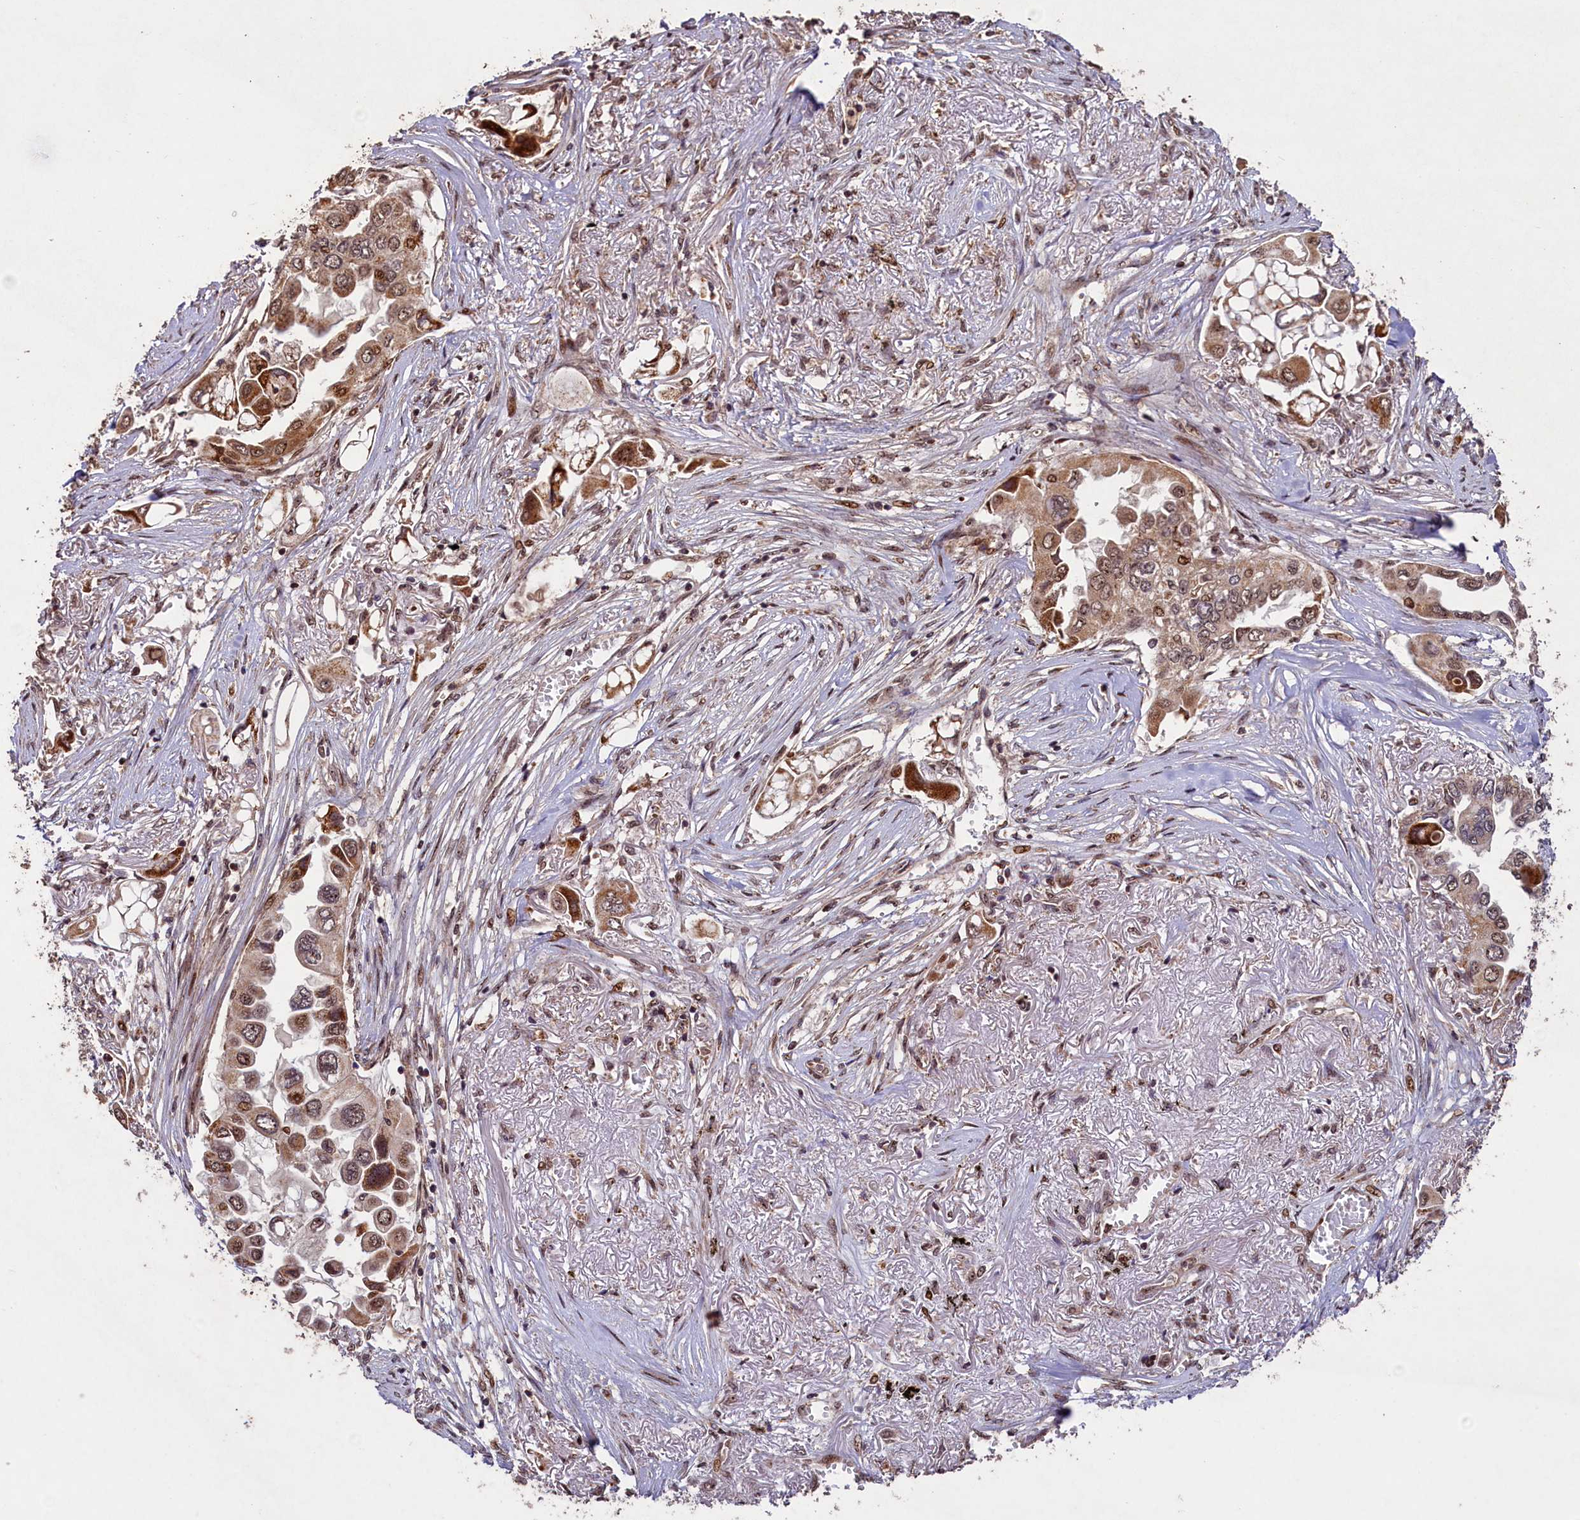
{"staining": {"intensity": "moderate", "quantity": ">75%", "location": "cytoplasmic/membranous,nuclear"}, "tissue": "lung cancer", "cell_type": "Tumor cells", "image_type": "cancer", "snomed": [{"axis": "morphology", "description": "Adenocarcinoma, NOS"}, {"axis": "topography", "description": "Lung"}], "caption": "Adenocarcinoma (lung) stained with IHC displays moderate cytoplasmic/membranous and nuclear staining in about >75% of tumor cells.", "gene": "SHPRH", "patient": {"sex": "female", "age": 76}}